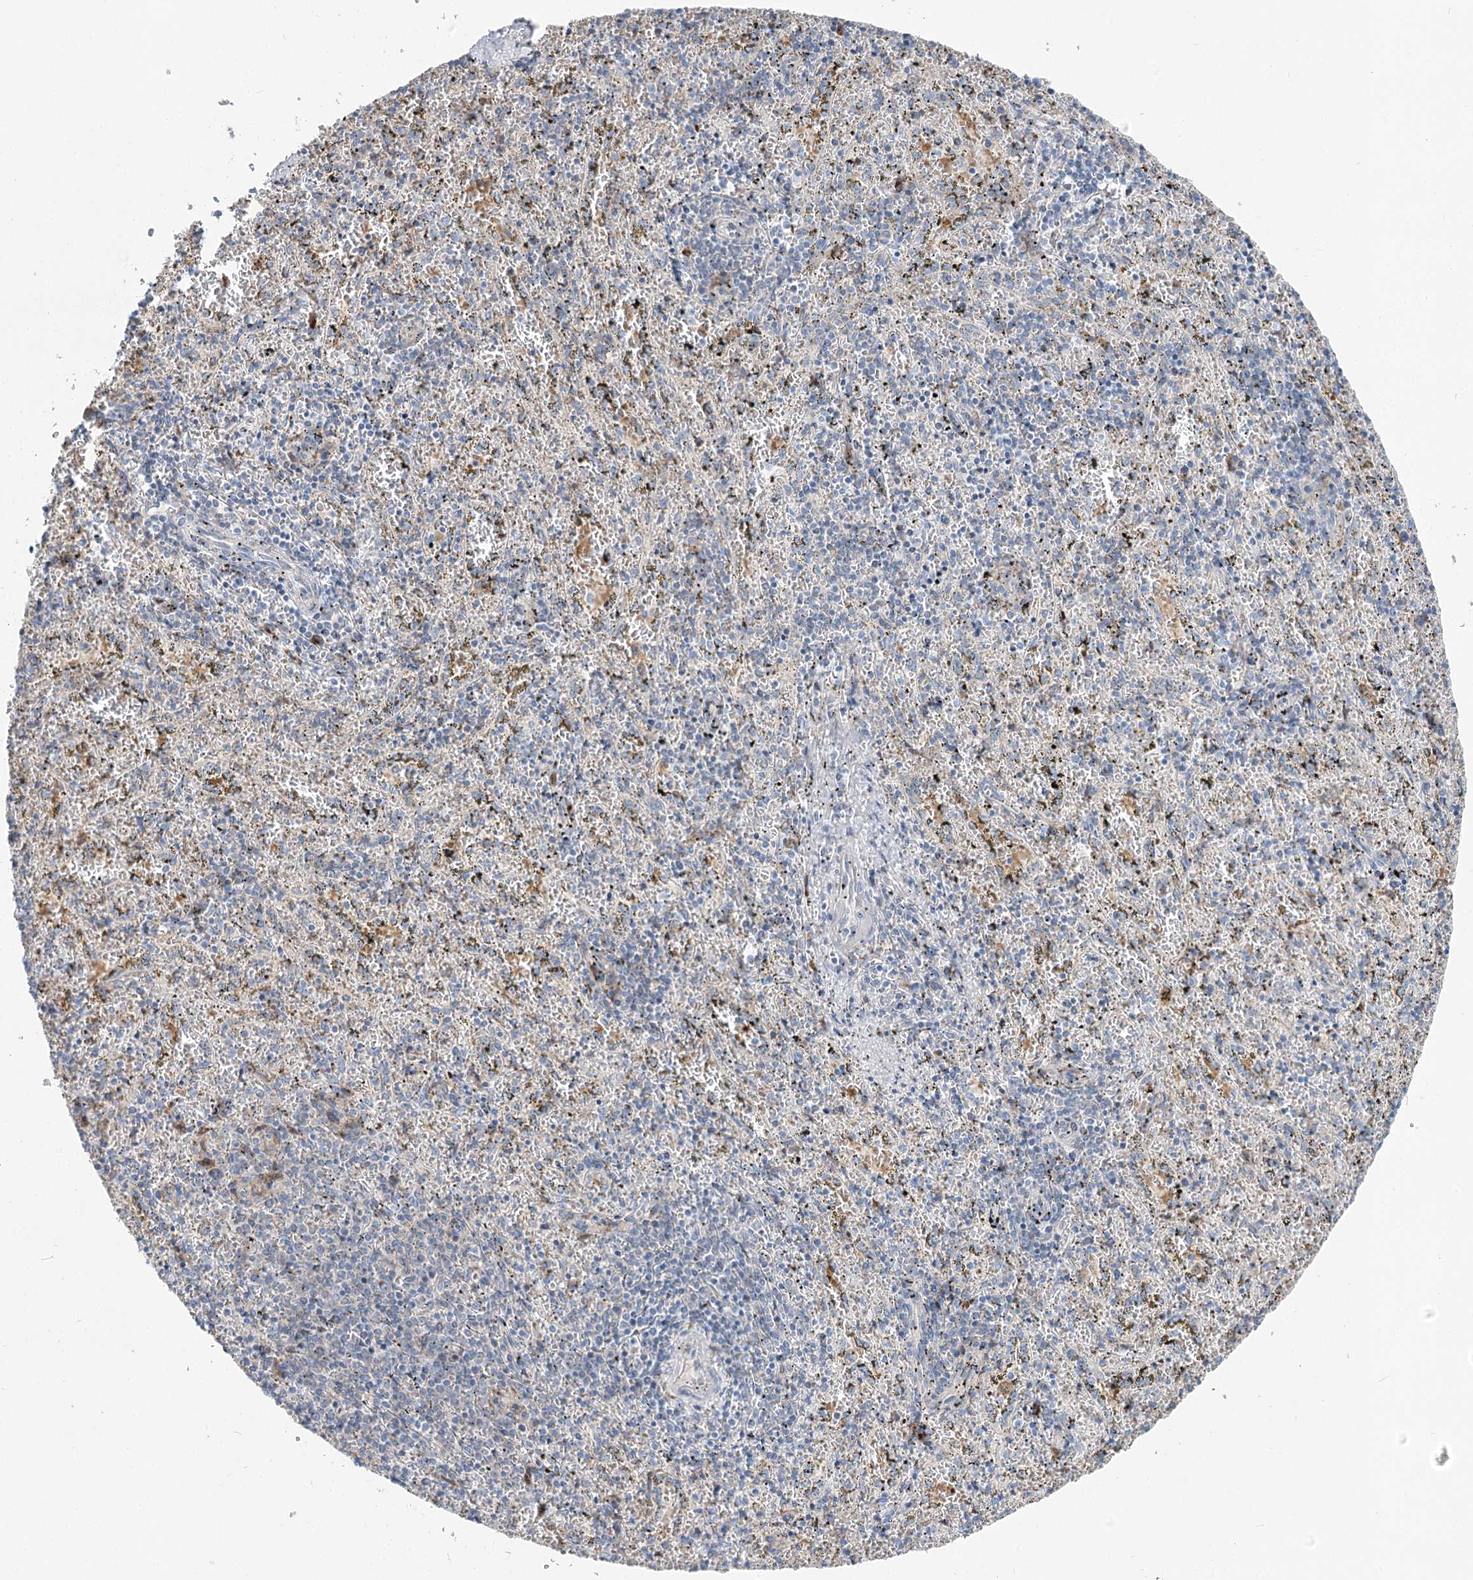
{"staining": {"intensity": "negative", "quantity": "none", "location": "none"}, "tissue": "spleen", "cell_type": "Cells in red pulp", "image_type": "normal", "snomed": [{"axis": "morphology", "description": "Normal tissue, NOS"}, {"axis": "topography", "description": "Spleen"}], "caption": "The image displays no staining of cells in red pulp in normal spleen. (DAB immunohistochemistry with hematoxylin counter stain).", "gene": "POGLUT1", "patient": {"sex": "male", "age": 11}}